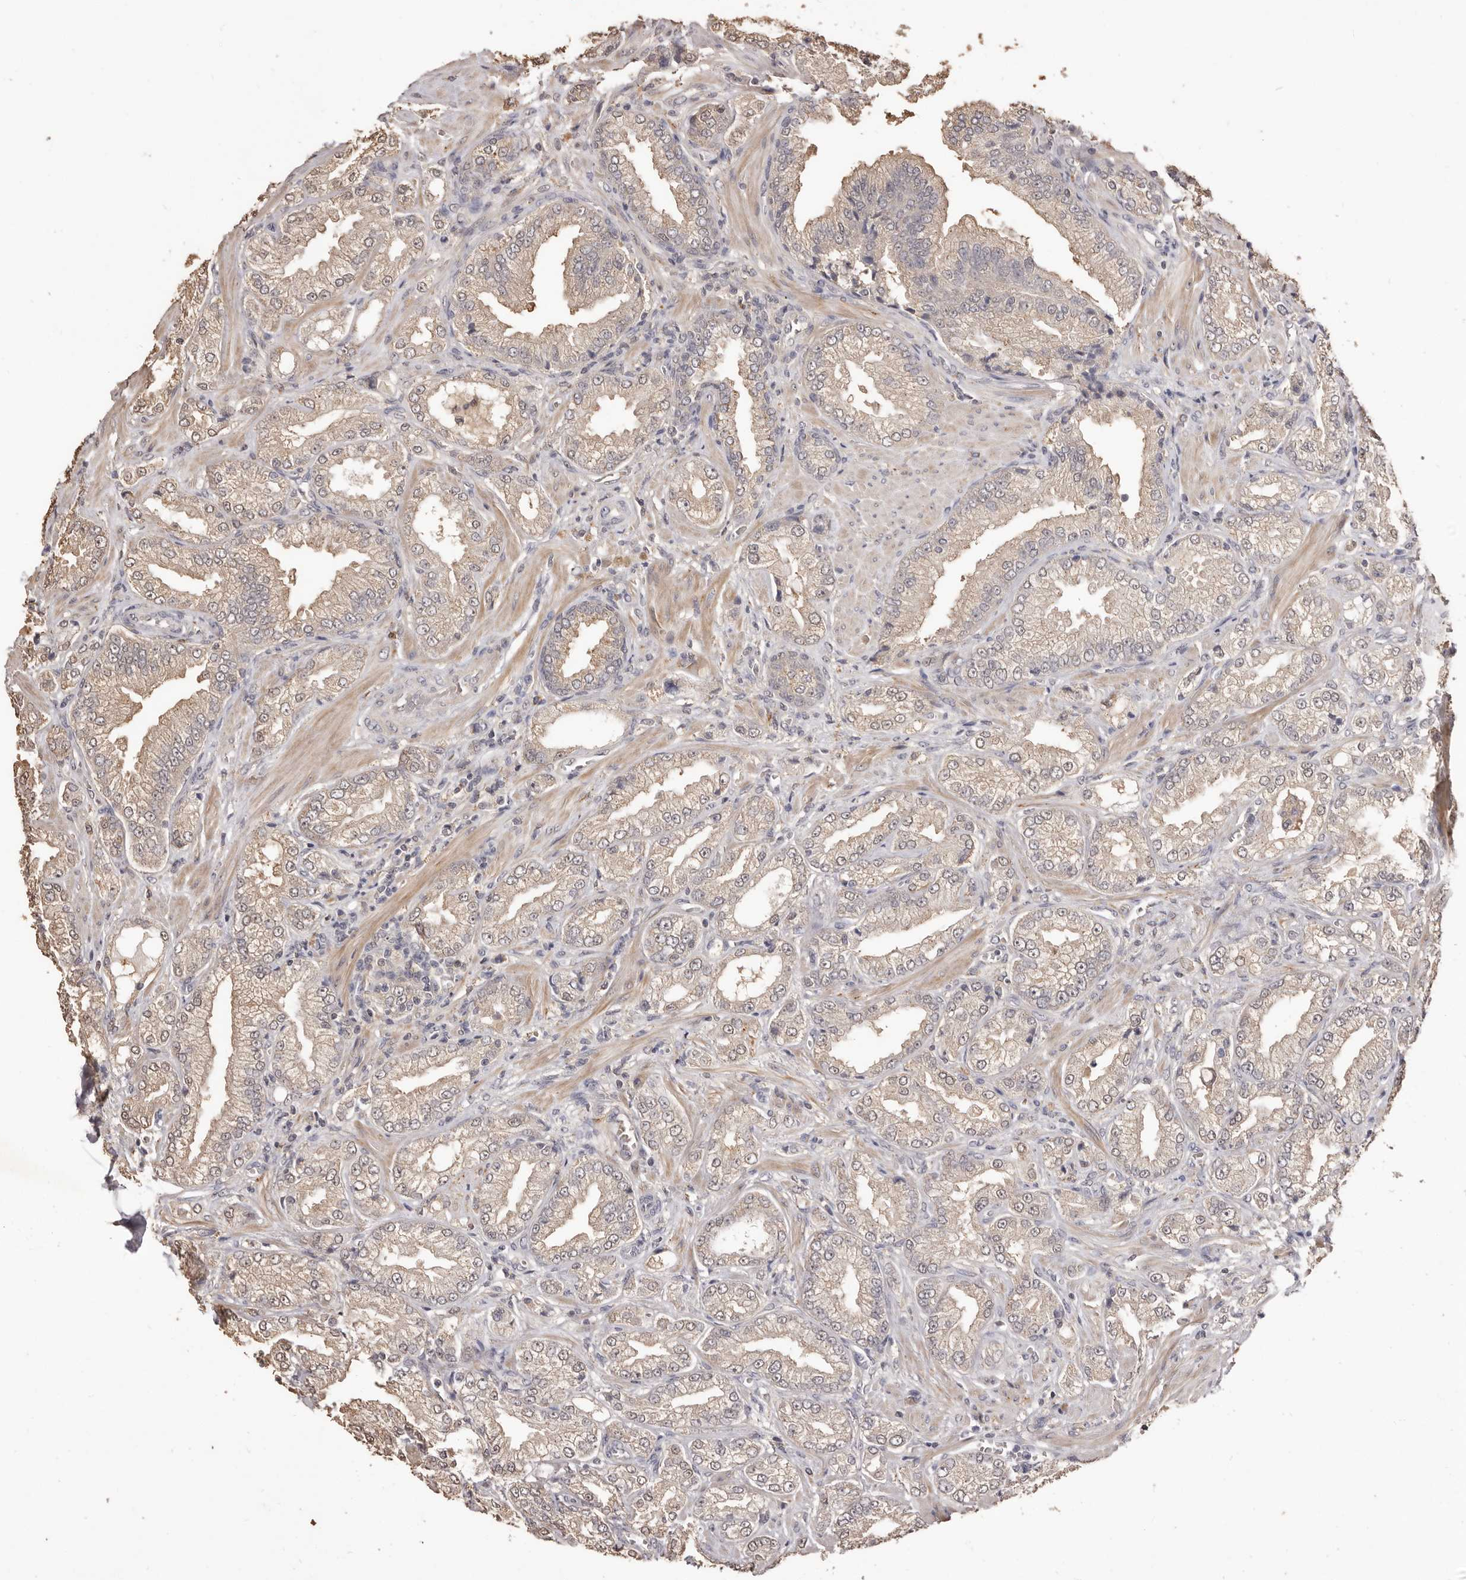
{"staining": {"intensity": "weak", "quantity": "<25%", "location": "cytoplasmic/membranous"}, "tissue": "prostate cancer", "cell_type": "Tumor cells", "image_type": "cancer", "snomed": [{"axis": "morphology", "description": "Adenocarcinoma, Low grade"}, {"axis": "topography", "description": "Prostate"}], "caption": "High magnification brightfield microscopy of prostate cancer stained with DAB (brown) and counterstained with hematoxylin (blue): tumor cells show no significant positivity.", "gene": "INAVA", "patient": {"sex": "male", "age": 62}}